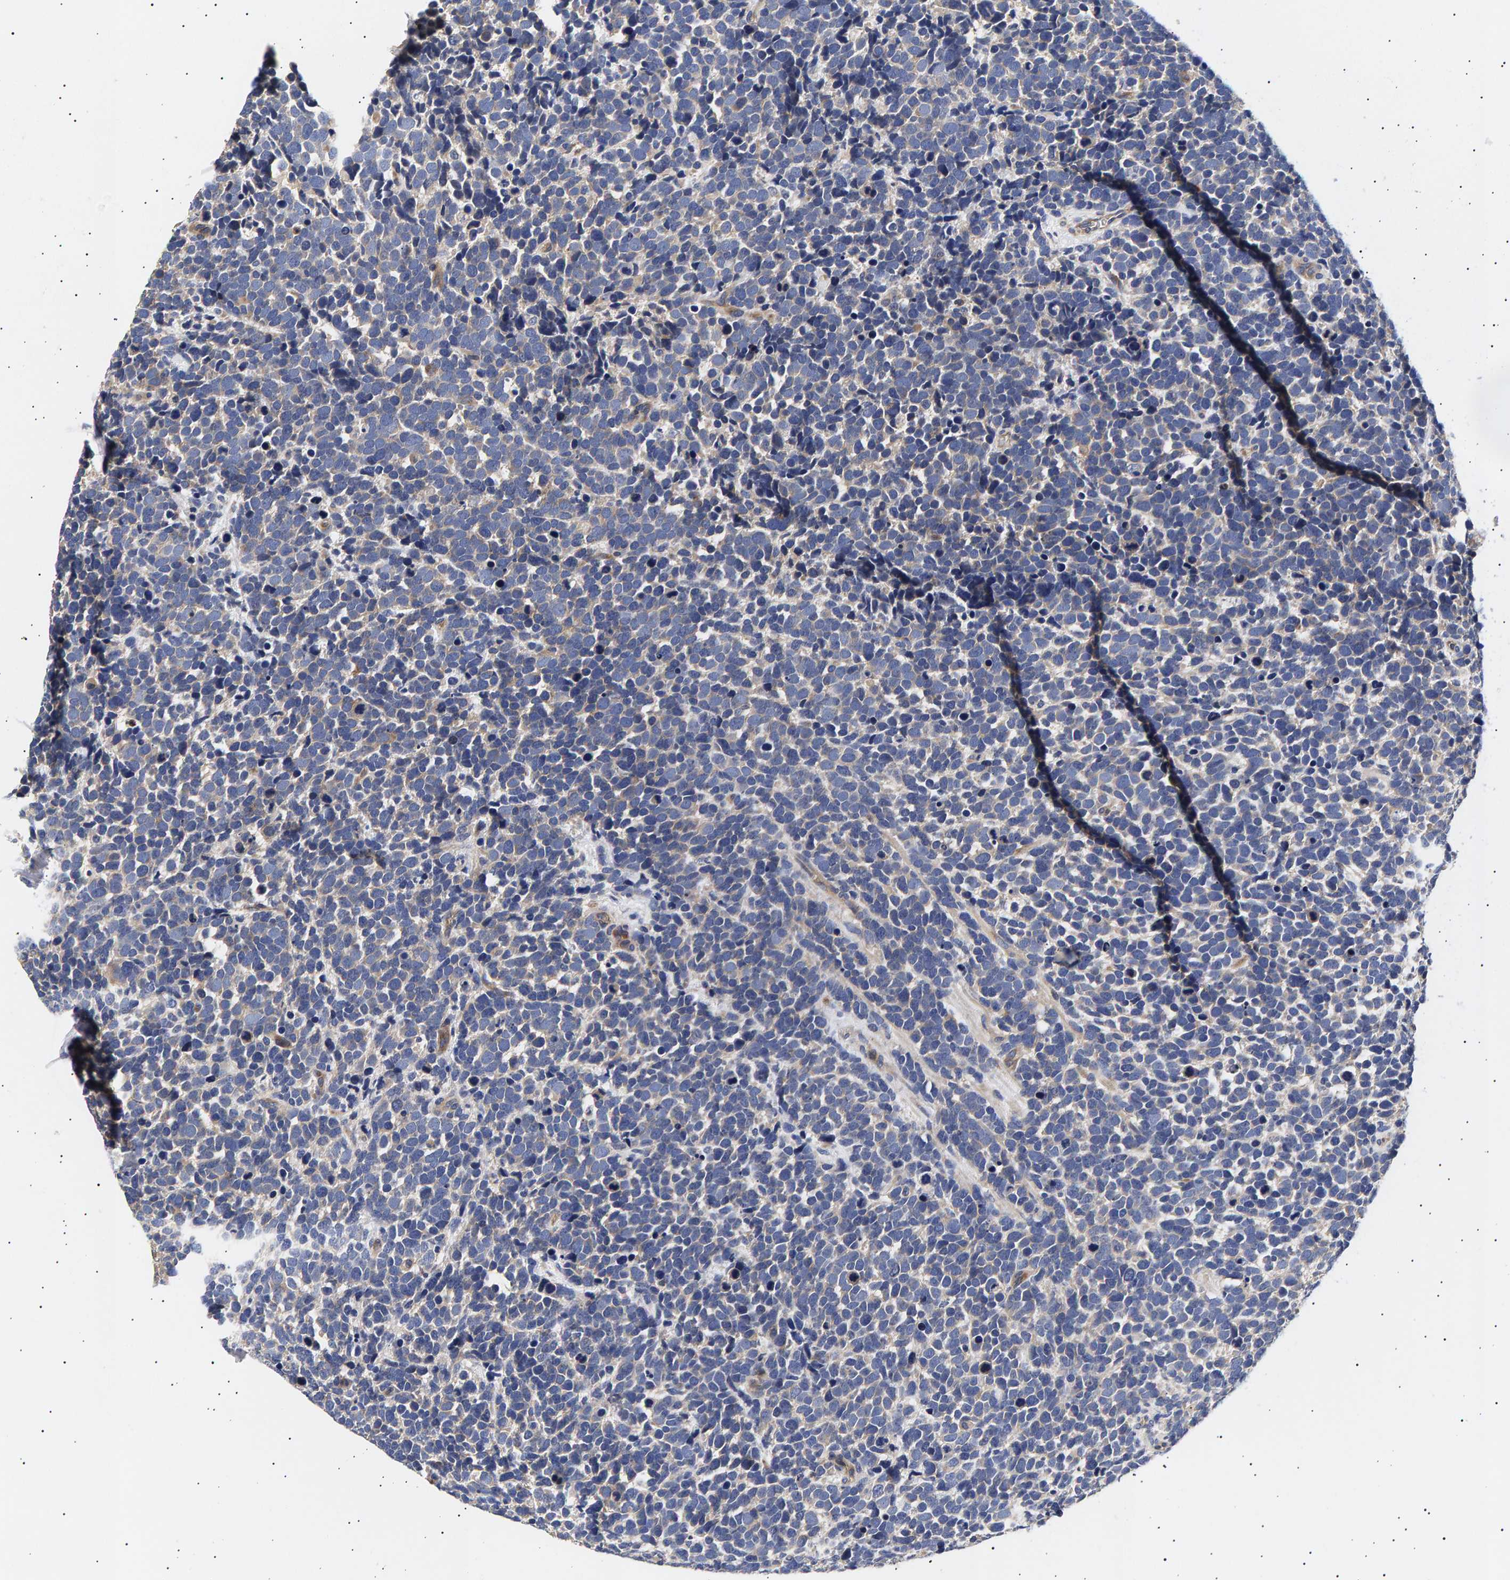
{"staining": {"intensity": "negative", "quantity": "none", "location": "none"}, "tissue": "urothelial cancer", "cell_type": "Tumor cells", "image_type": "cancer", "snomed": [{"axis": "morphology", "description": "Urothelial carcinoma, High grade"}, {"axis": "topography", "description": "Urinary bladder"}], "caption": "Histopathology image shows no significant protein positivity in tumor cells of high-grade urothelial carcinoma.", "gene": "ANKRD40", "patient": {"sex": "female", "age": 82}}